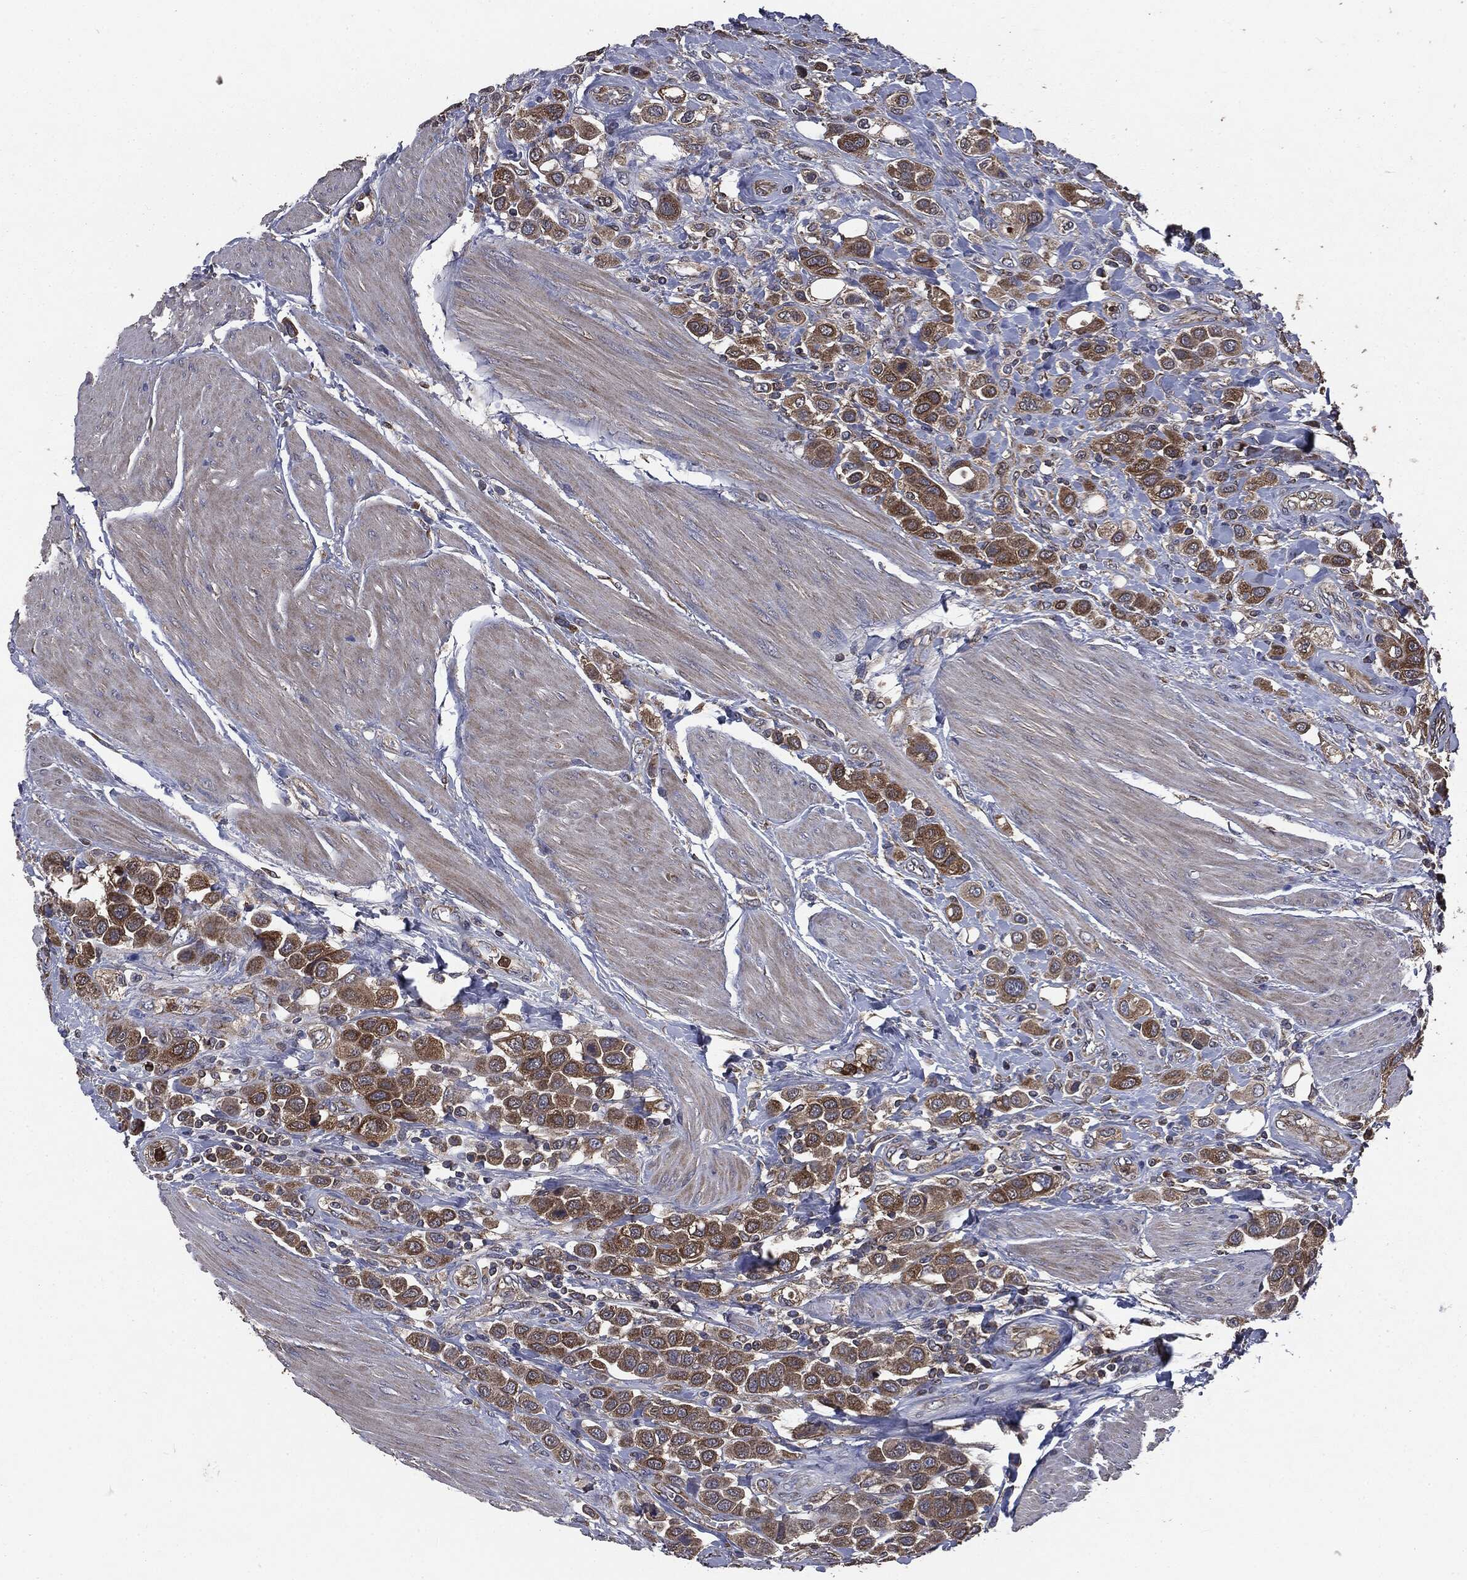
{"staining": {"intensity": "moderate", "quantity": ">75%", "location": "cytoplasmic/membranous"}, "tissue": "urothelial cancer", "cell_type": "Tumor cells", "image_type": "cancer", "snomed": [{"axis": "morphology", "description": "Urothelial carcinoma, High grade"}, {"axis": "topography", "description": "Urinary bladder"}], "caption": "This histopathology image demonstrates IHC staining of human urothelial cancer, with medium moderate cytoplasmic/membranous staining in approximately >75% of tumor cells.", "gene": "MAPK6", "patient": {"sex": "male", "age": 50}}